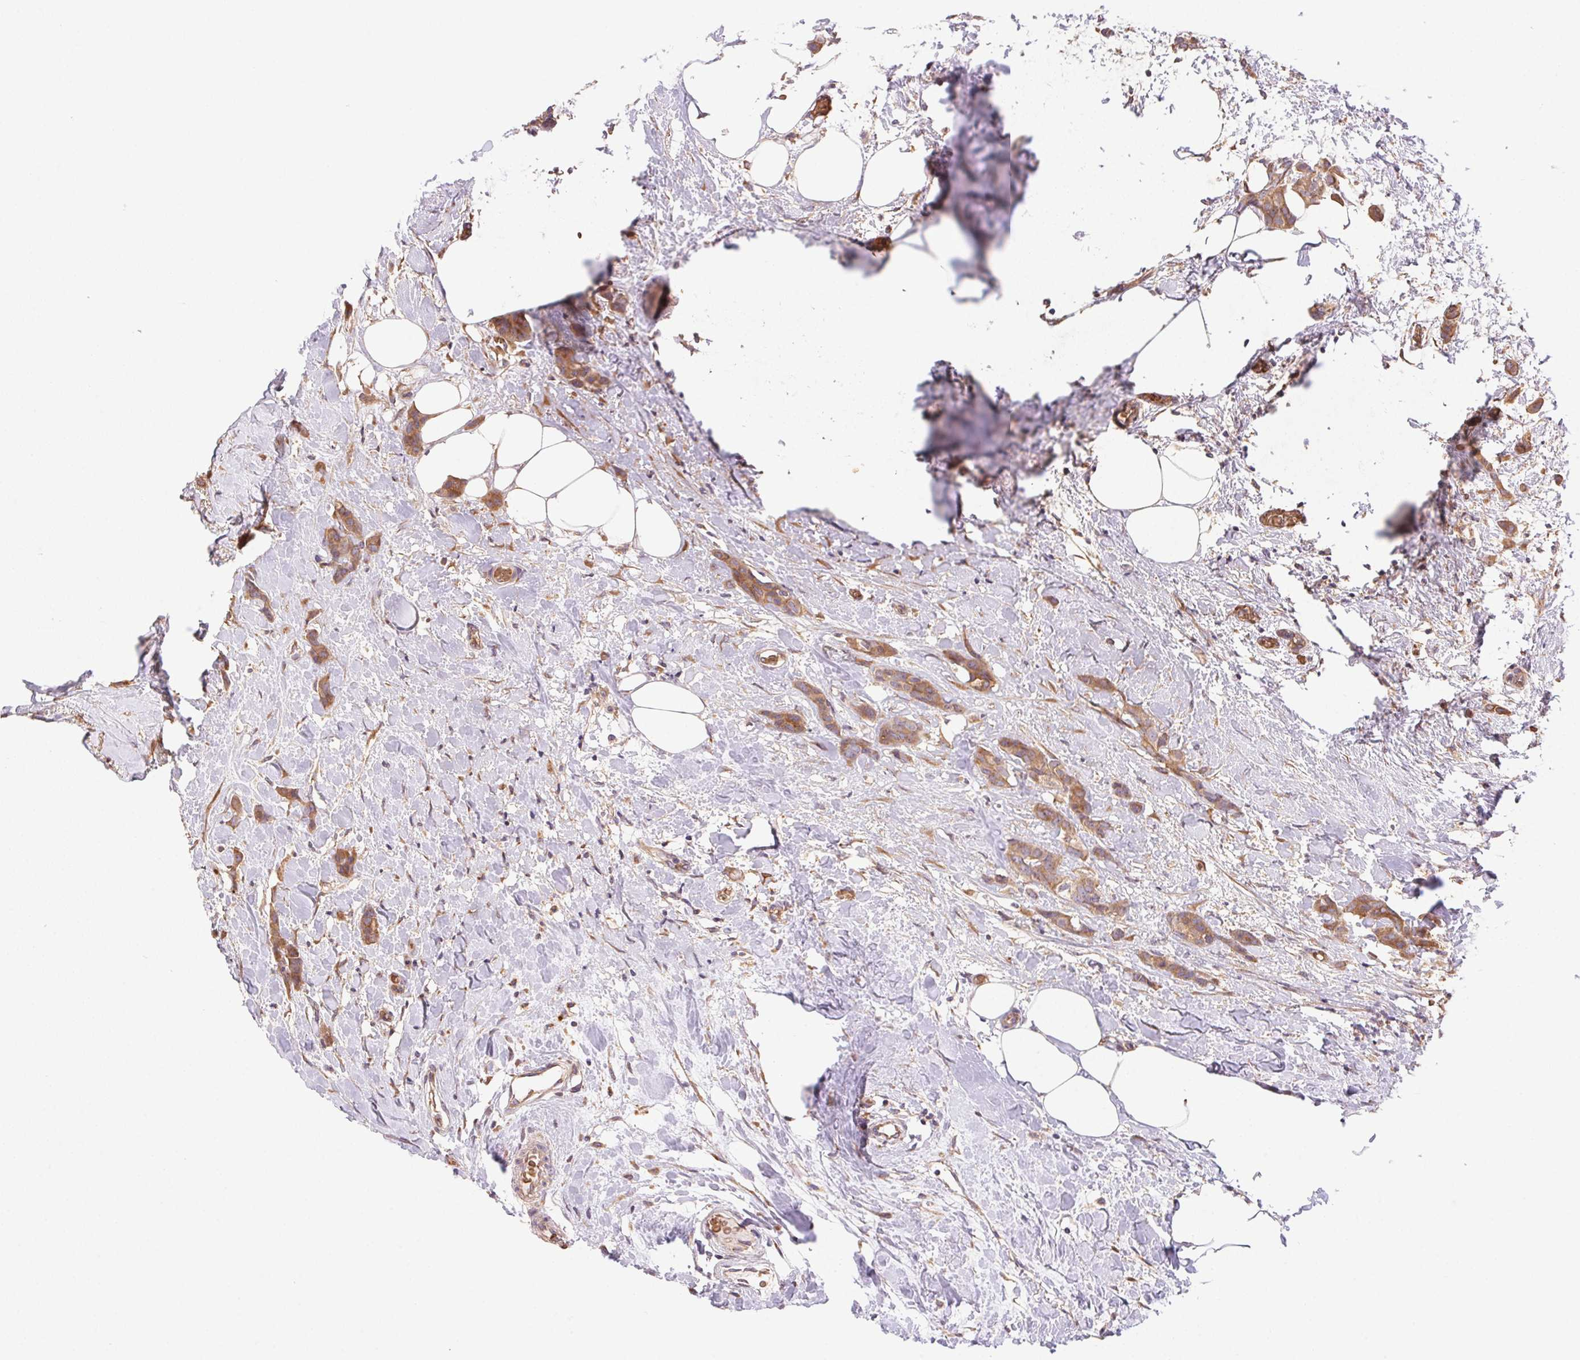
{"staining": {"intensity": "moderate", "quantity": ">75%", "location": "cytoplasmic/membranous"}, "tissue": "breast cancer", "cell_type": "Tumor cells", "image_type": "cancer", "snomed": [{"axis": "morphology", "description": "Duct carcinoma"}, {"axis": "topography", "description": "Breast"}], "caption": "Breast cancer (intraductal carcinoma) stained with a brown dye demonstrates moderate cytoplasmic/membranous positive staining in about >75% of tumor cells.", "gene": "USE1", "patient": {"sex": "female", "age": 62}}